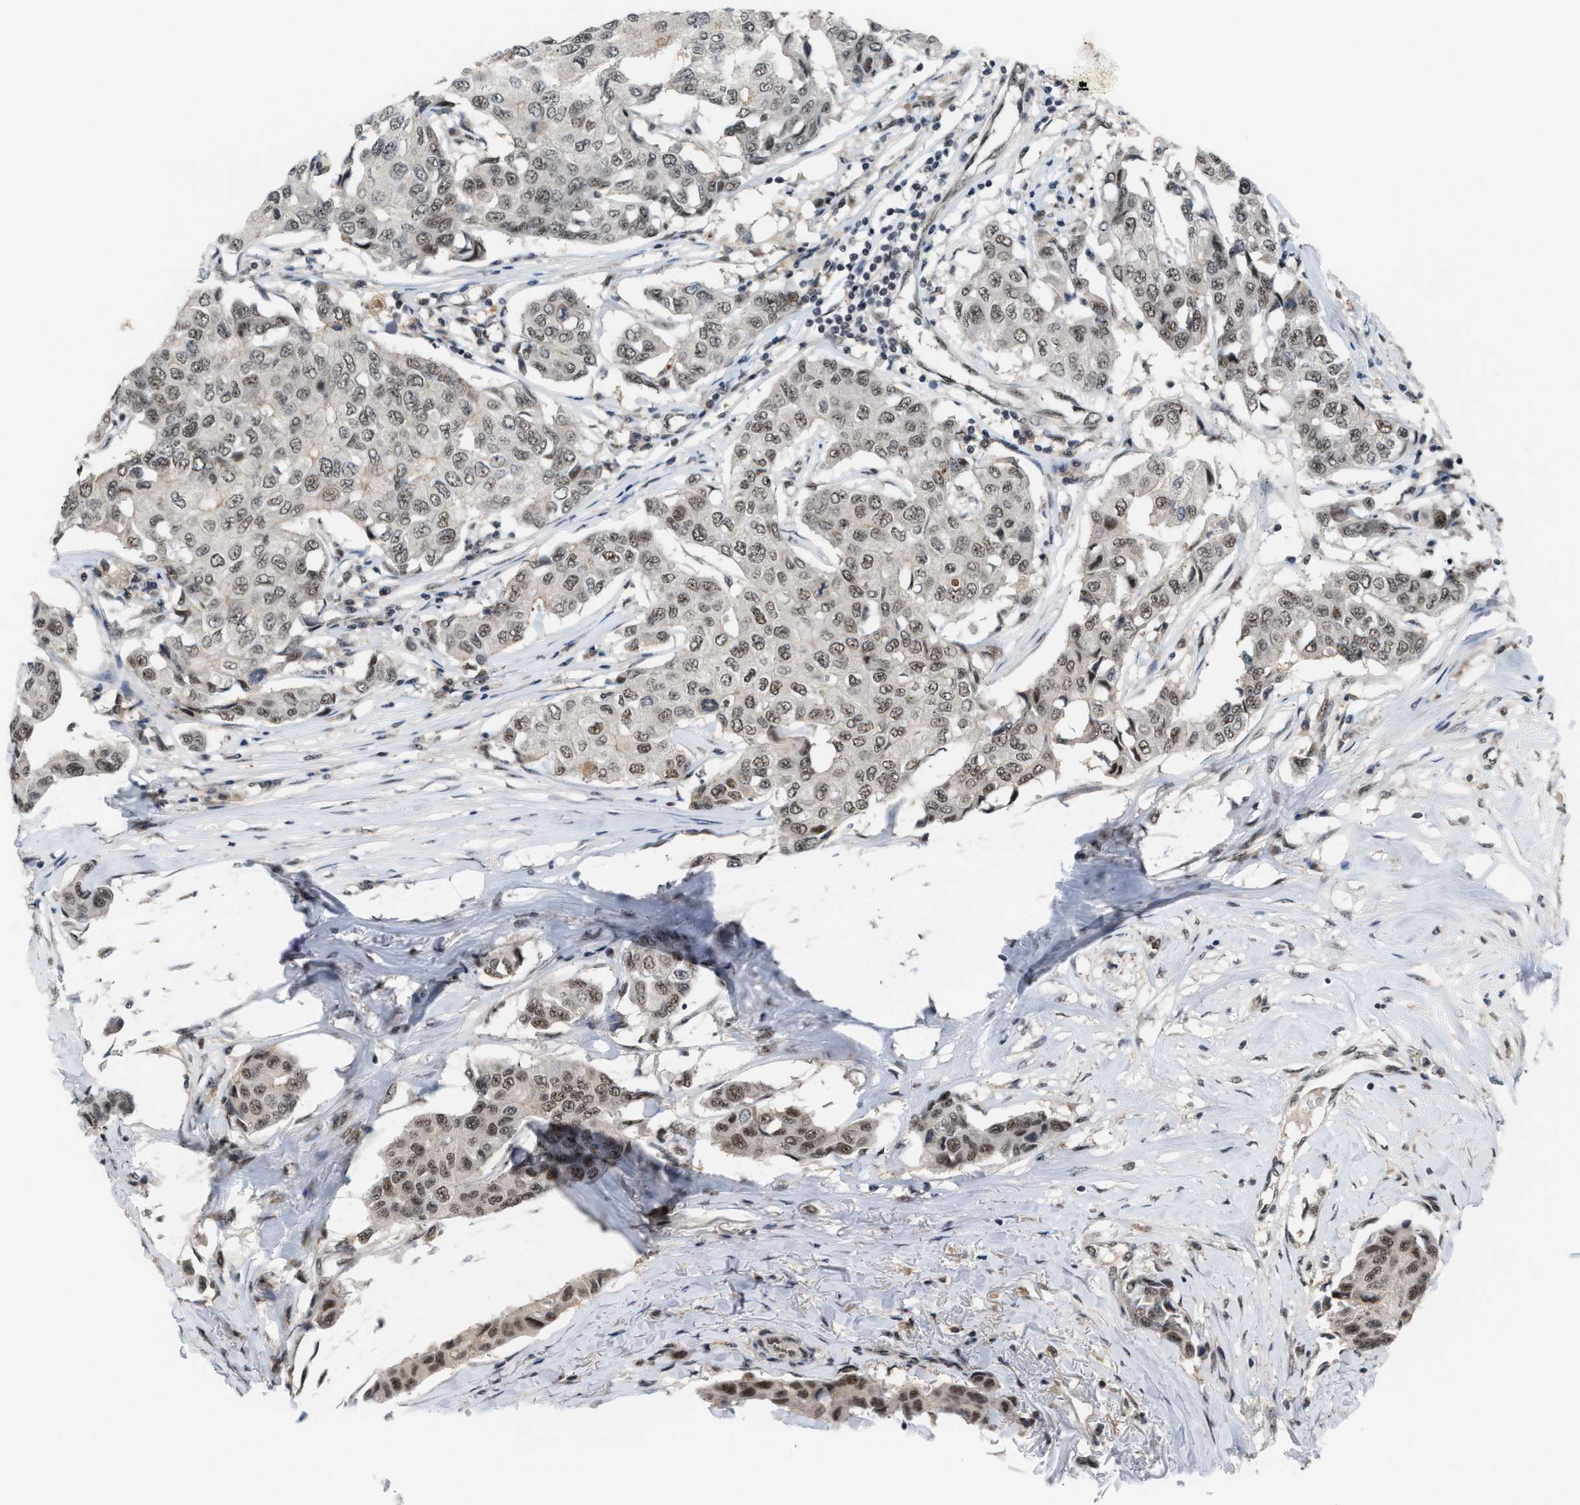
{"staining": {"intensity": "moderate", "quantity": ">75%", "location": "nuclear"}, "tissue": "breast cancer", "cell_type": "Tumor cells", "image_type": "cancer", "snomed": [{"axis": "morphology", "description": "Duct carcinoma"}, {"axis": "topography", "description": "Breast"}], "caption": "Tumor cells demonstrate moderate nuclear expression in about >75% of cells in invasive ductal carcinoma (breast).", "gene": "PRPF4", "patient": {"sex": "female", "age": 80}}